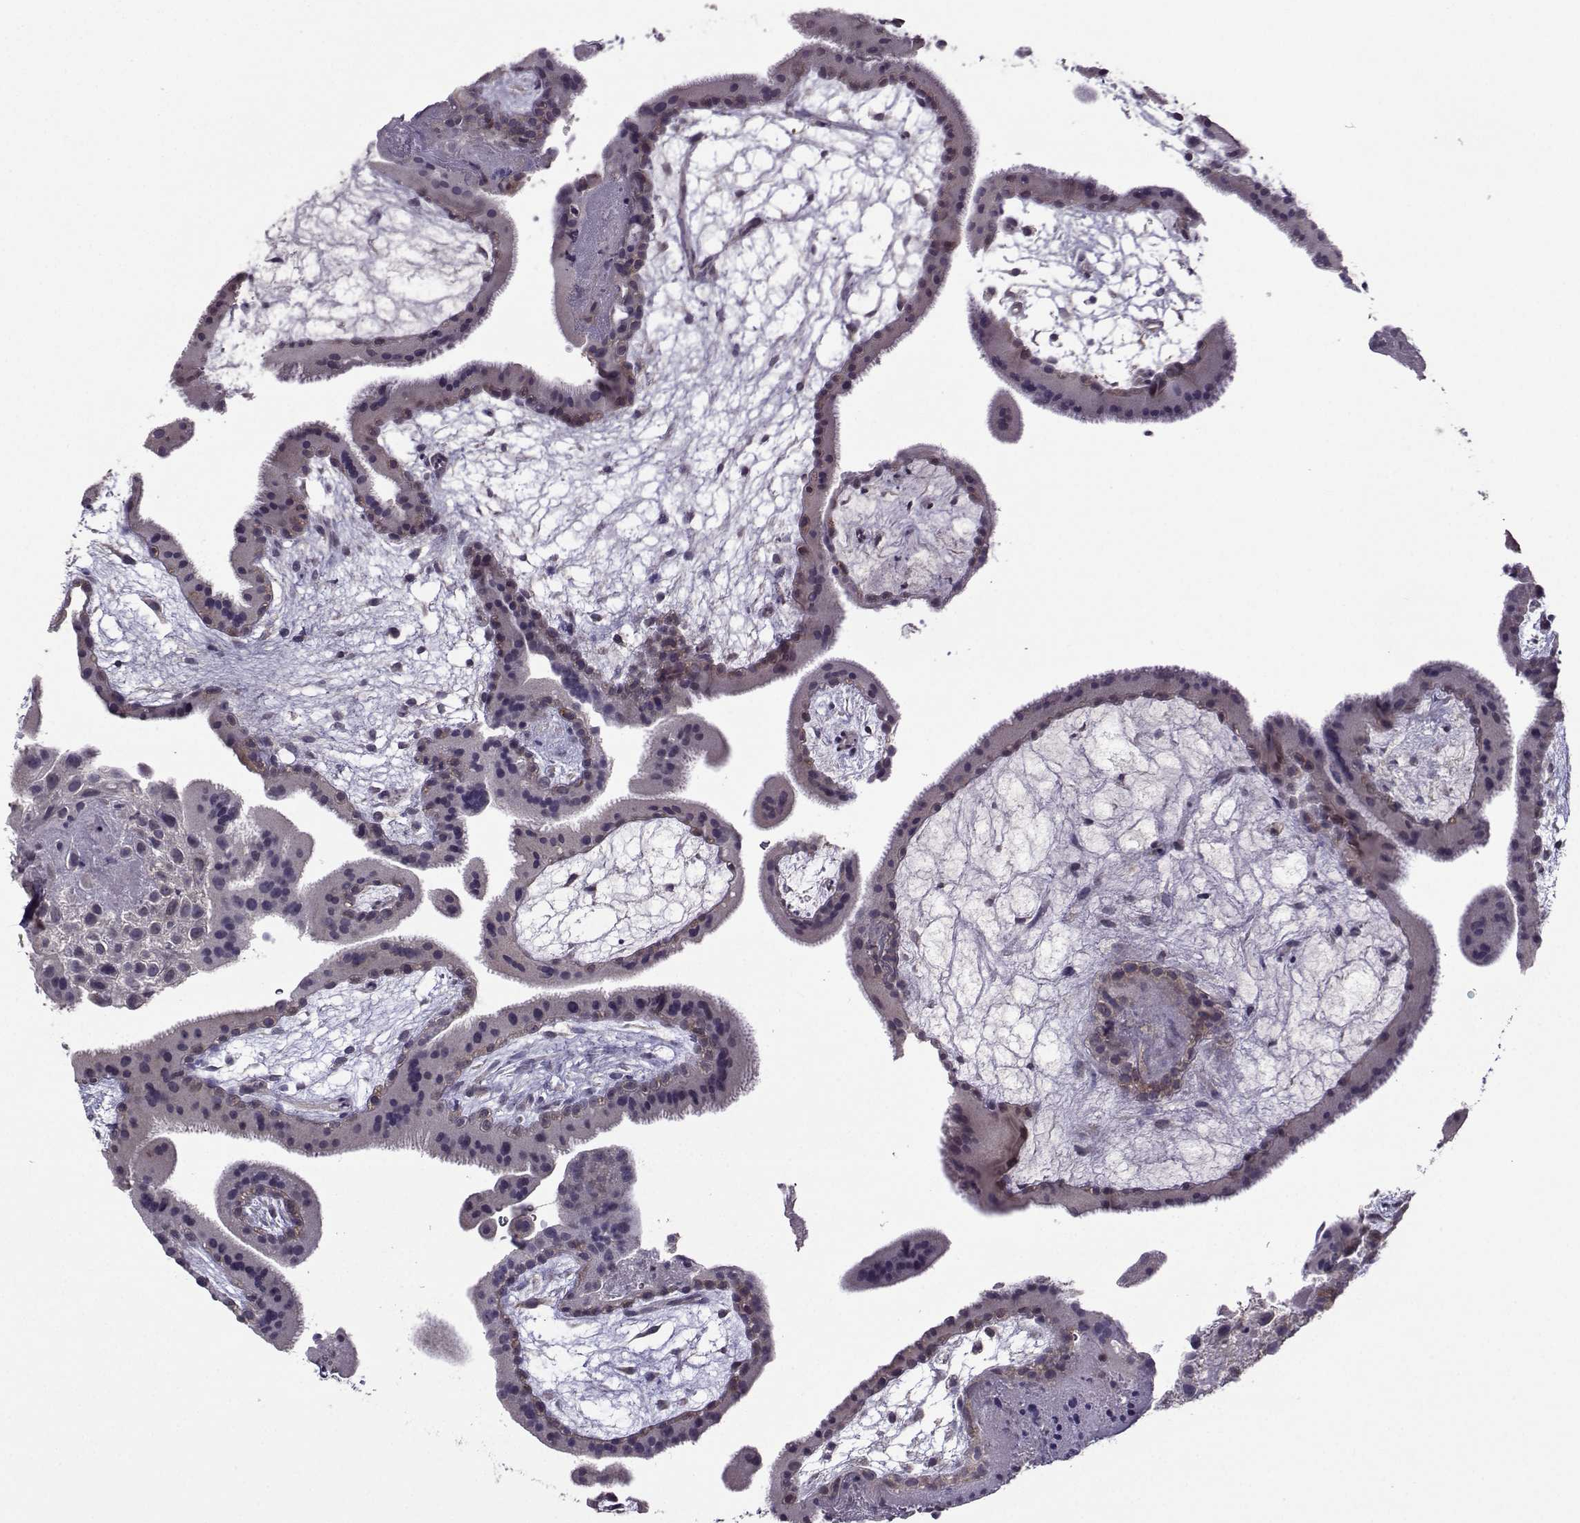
{"staining": {"intensity": "negative", "quantity": "none", "location": "none"}, "tissue": "placenta", "cell_type": "Decidual cells", "image_type": "normal", "snomed": [{"axis": "morphology", "description": "Normal tissue, NOS"}, {"axis": "topography", "description": "Placenta"}], "caption": "This photomicrograph is of unremarkable placenta stained with immunohistochemistry to label a protein in brown with the nuclei are counter-stained blue. There is no expression in decidual cells.", "gene": "DDX20", "patient": {"sex": "female", "age": 19}}